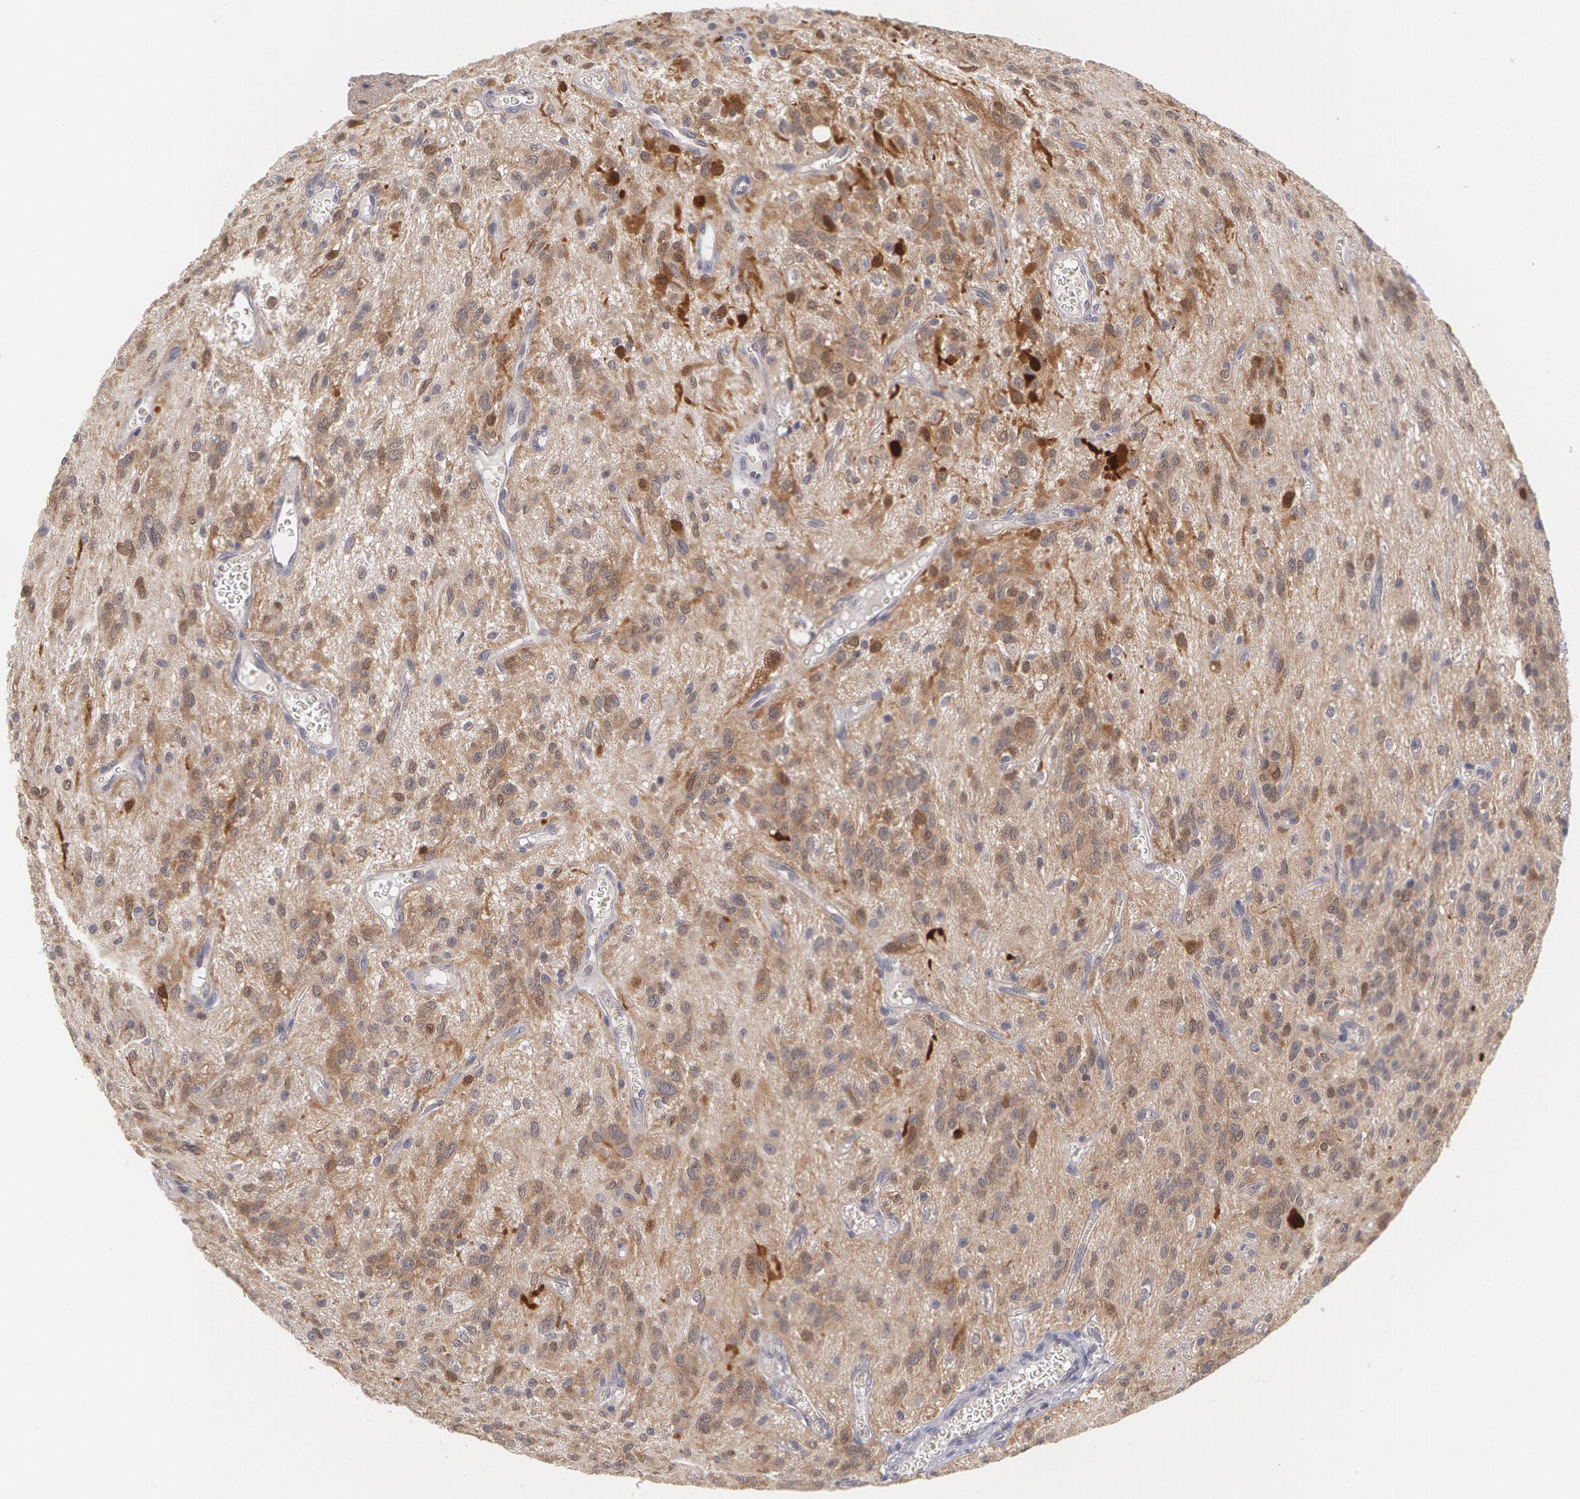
{"staining": {"intensity": "moderate", "quantity": "<25%", "location": "cytoplasmic/membranous"}, "tissue": "glioma", "cell_type": "Tumor cells", "image_type": "cancer", "snomed": [{"axis": "morphology", "description": "Glioma, malignant, Low grade"}, {"axis": "topography", "description": "Brain"}], "caption": "Immunohistochemistry (IHC) image of human malignant low-grade glioma stained for a protein (brown), which exhibits low levels of moderate cytoplasmic/membranous staining in approximately <25% of tumor cells.", "gene": "TXNRD1", "patient": {"sex": "female", "age": 15}}